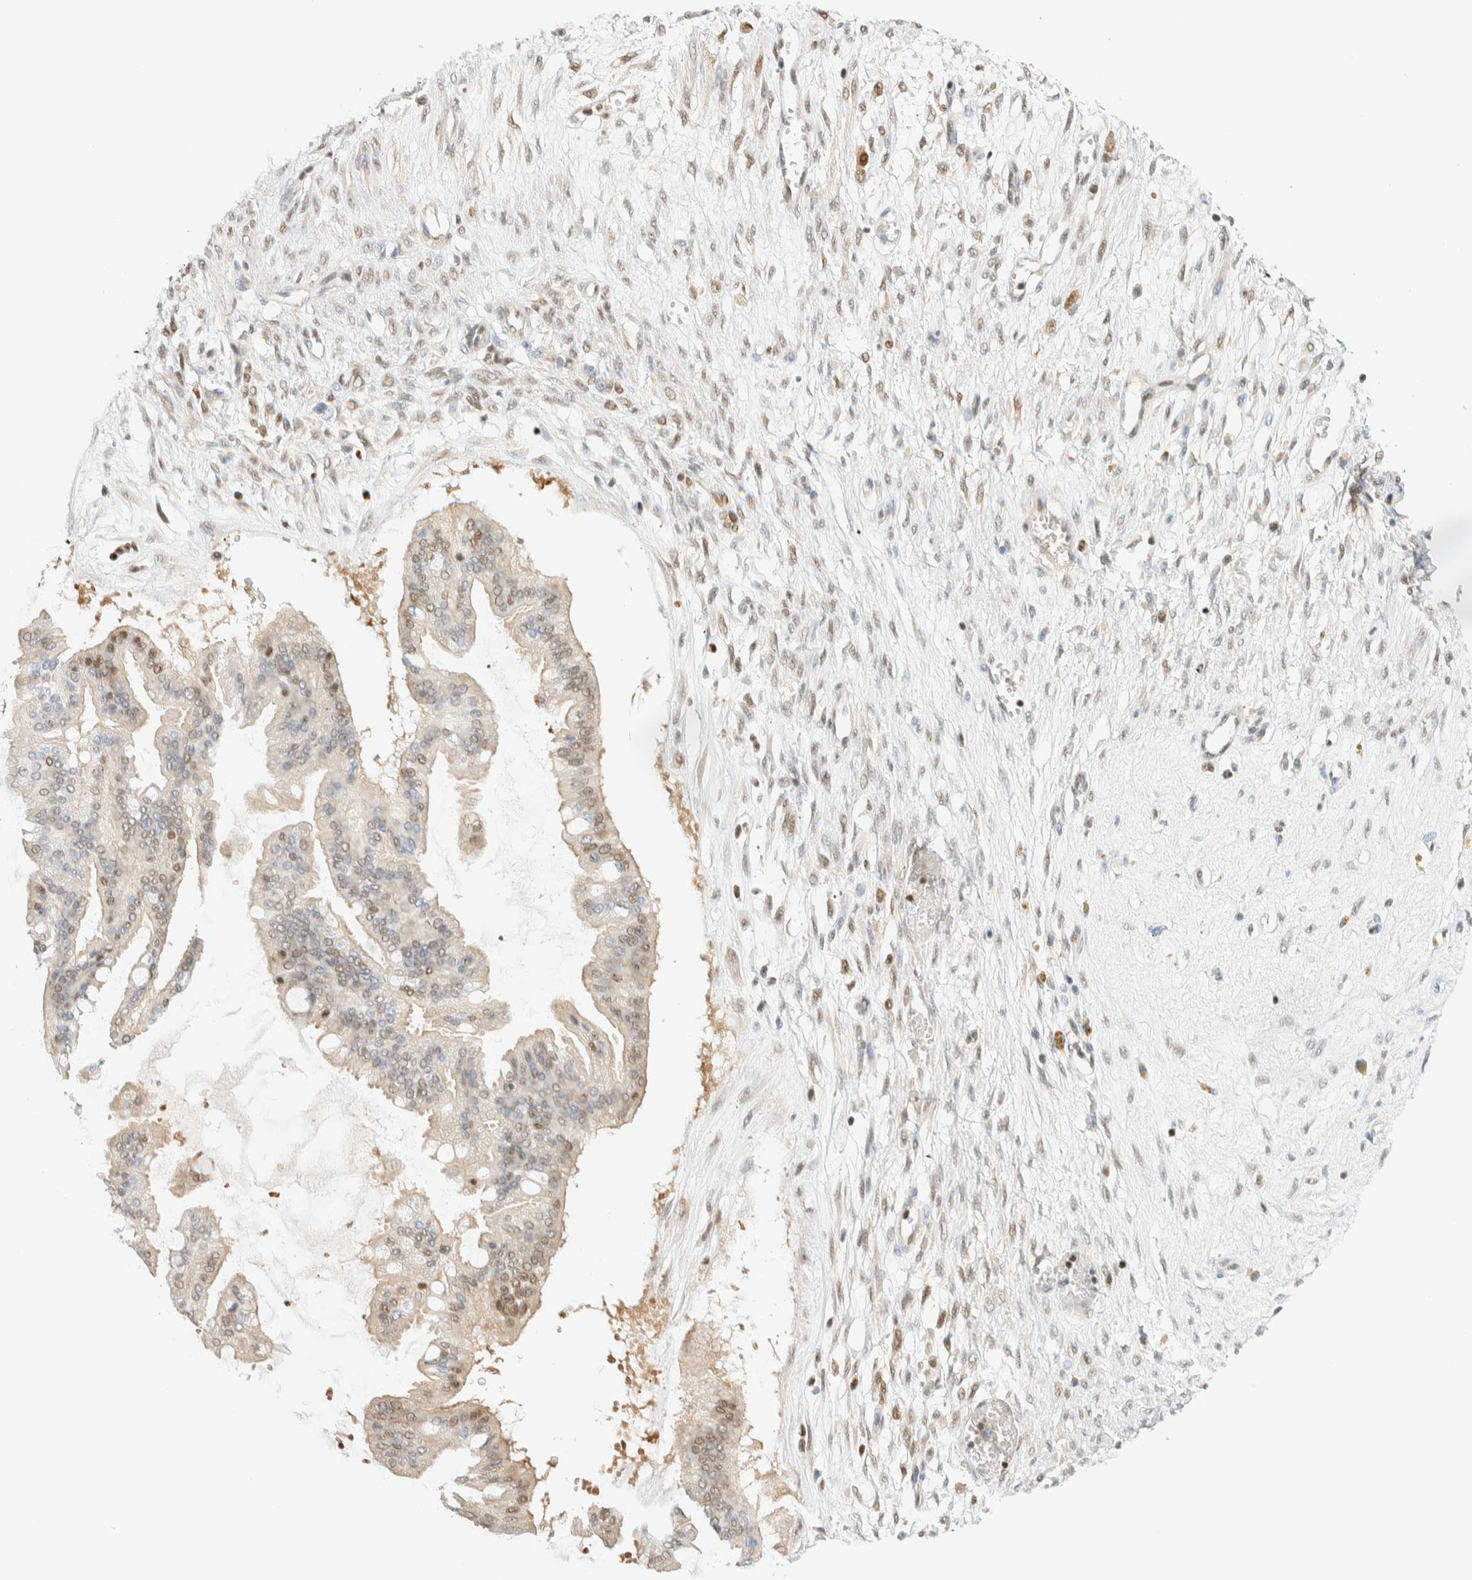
{"staining": {"intensity": "weak", "quantity": "25%-75%", "location": "cytoplasmic/membranous,nuclear"}, "tissue": "ovarian cancer", "cell_type": "Tumor cells", "image_type": "cancer", "snomed": [{"axis": "morphology", "description": "Cystadenocarcinoma, mucinous, NOS"}, {"axis": "topography", "description": "Ovary"}], "caption": "This is an image of immunohistochemistry staining of ovarian cancer, which shows weak staining in the cytoplasmic/membranous and nuclear of tumor cells.", "gene": "ZBTB37", "patient": {"sex": "female", "age": 73}}